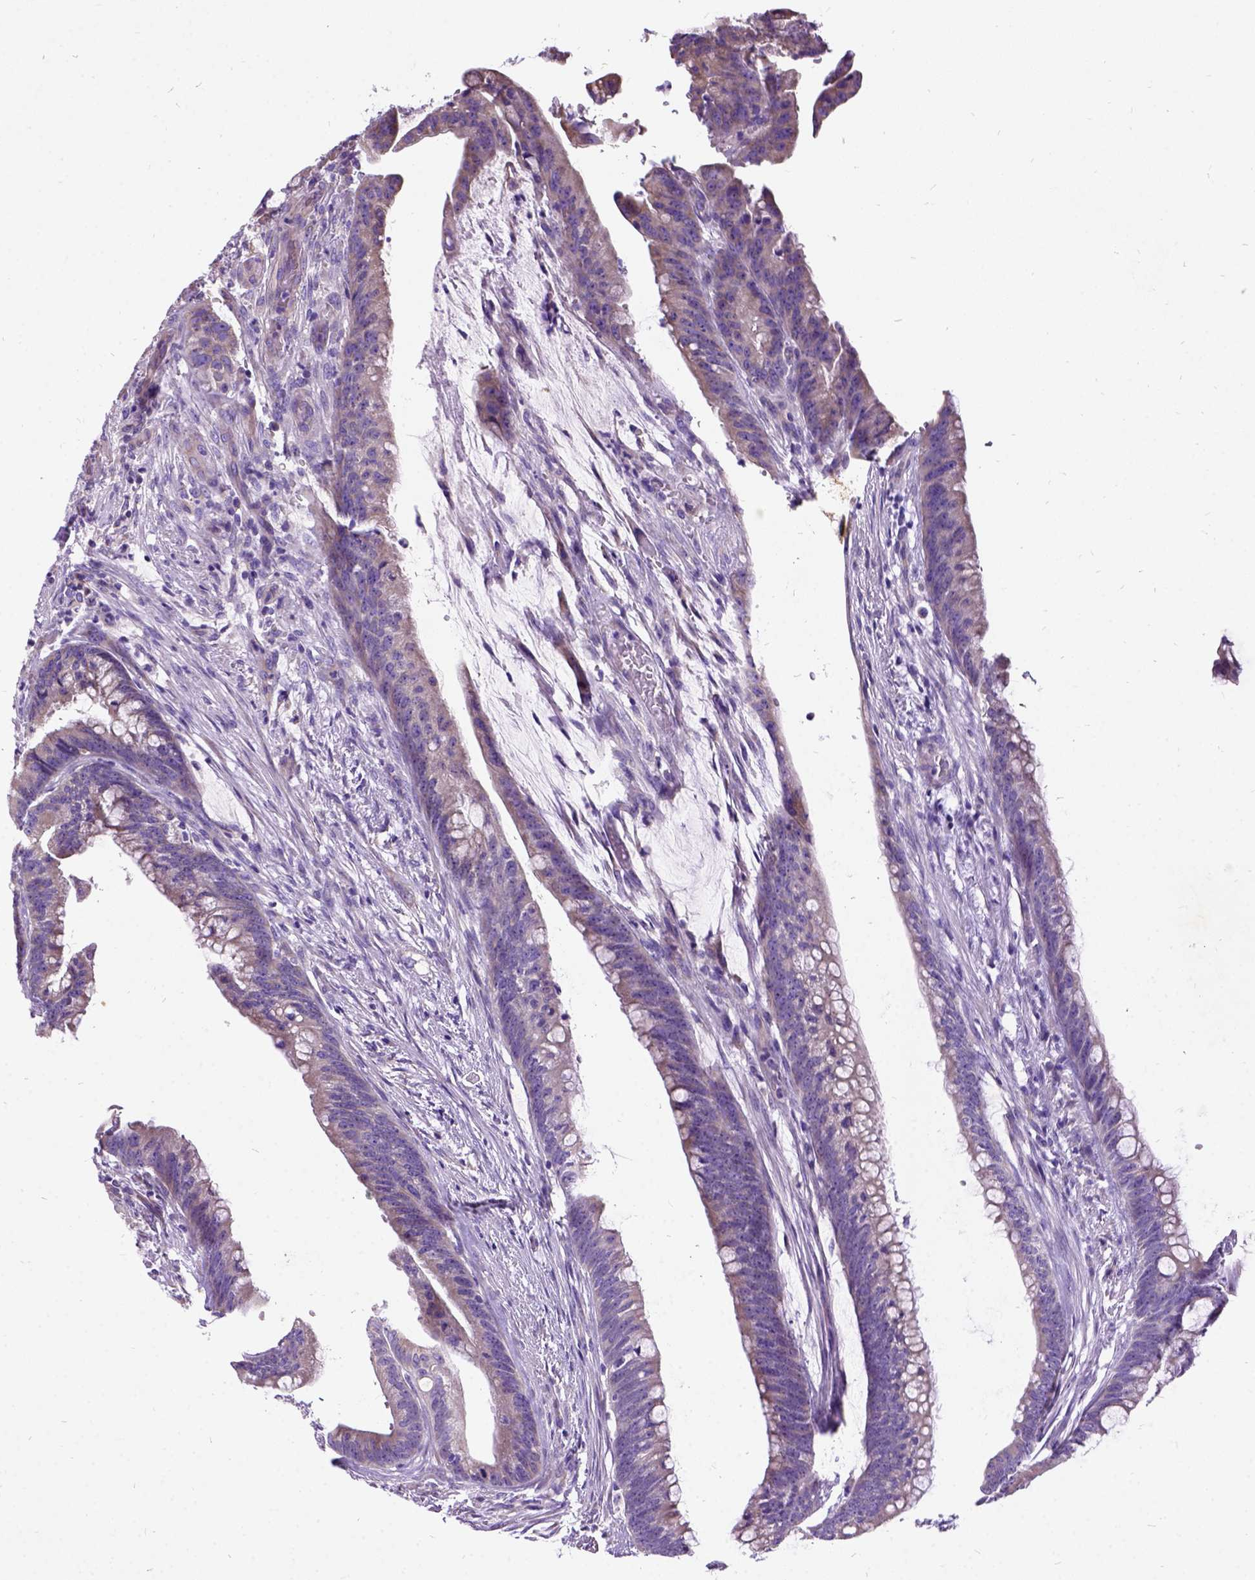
{"staining": {"intensity": "weak", "quantity": ">75%", "location": "cytoplasmic/membranous"}, "tissue": "colorectal cancer", "cell_type": "Tumor cells", "image_type": "cancer", "snomed": [{"axis": "morphology", "description": "Adenocarcinoma, NOS"}, {"axis": "topography", "description": "Colon"}], "caption": "This is an image of immunohistochemistry (IHC) staining of colorectal adenocarcinoma, which shows weak positivity in the cytoplasmic/membranous of tumor cells.", "gene": "CFAP54", "patient": {"sex": "male", "age": 62}}